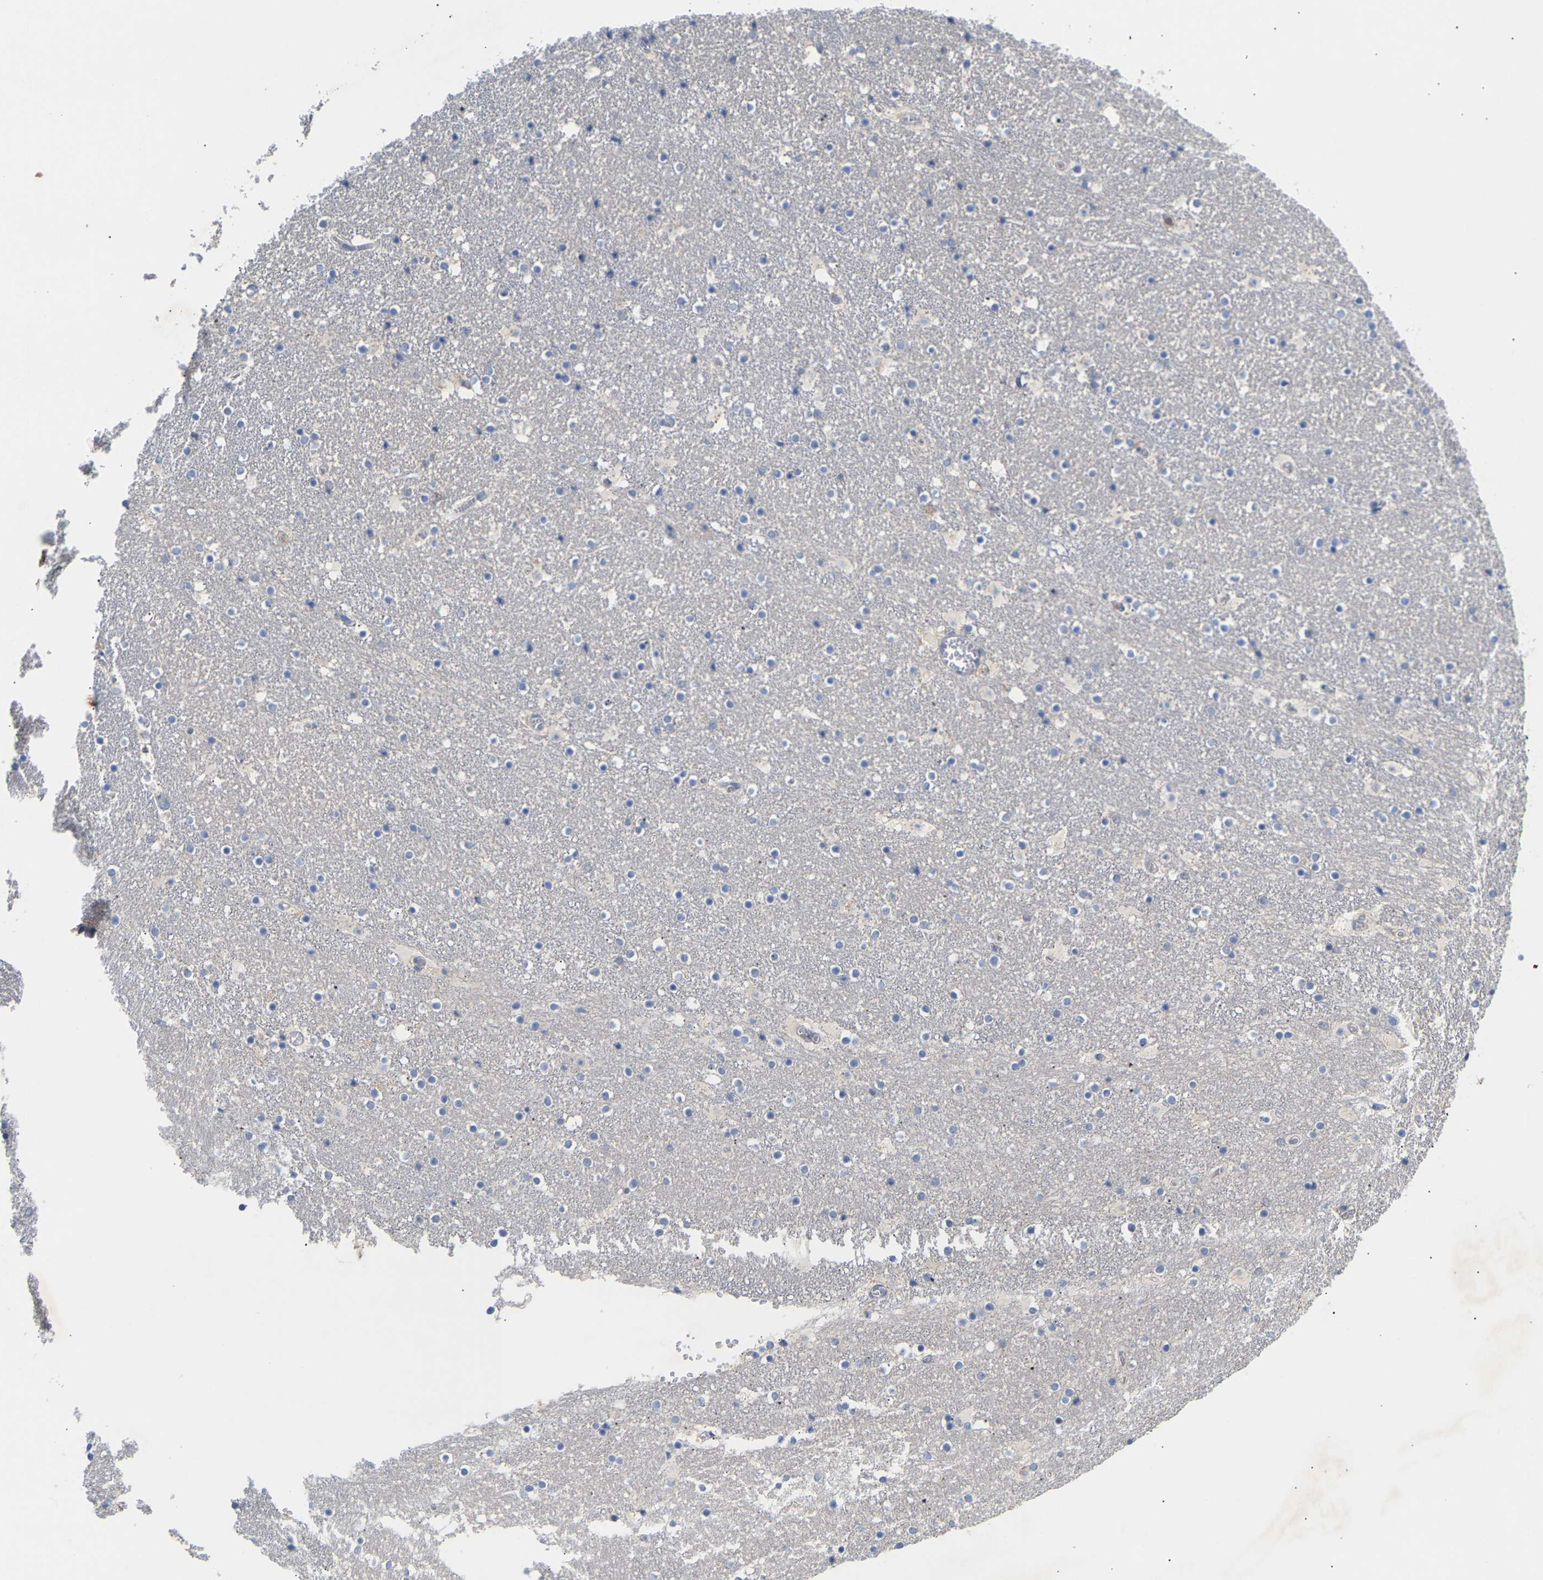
{"staining": {"intensity": "negative", "quantity": "none", "location": "none"}, "tissue": "caudate", "cell_type": "Glial cells", "image_type": "normal", "snomed": [{"axis": "morphology", "description": "Normal tissue, NOS"}, {"axis": "topography", "description": "Lateral ventricle wall"}], "caption": "Immunohistochemical staining of normal caudate displays no significant expression in glial cells. (DAB immunohistochemistry with hematoxylin counter stain).", "gene": "TPMT", "patient": {"sex": "male", "age": 45}}